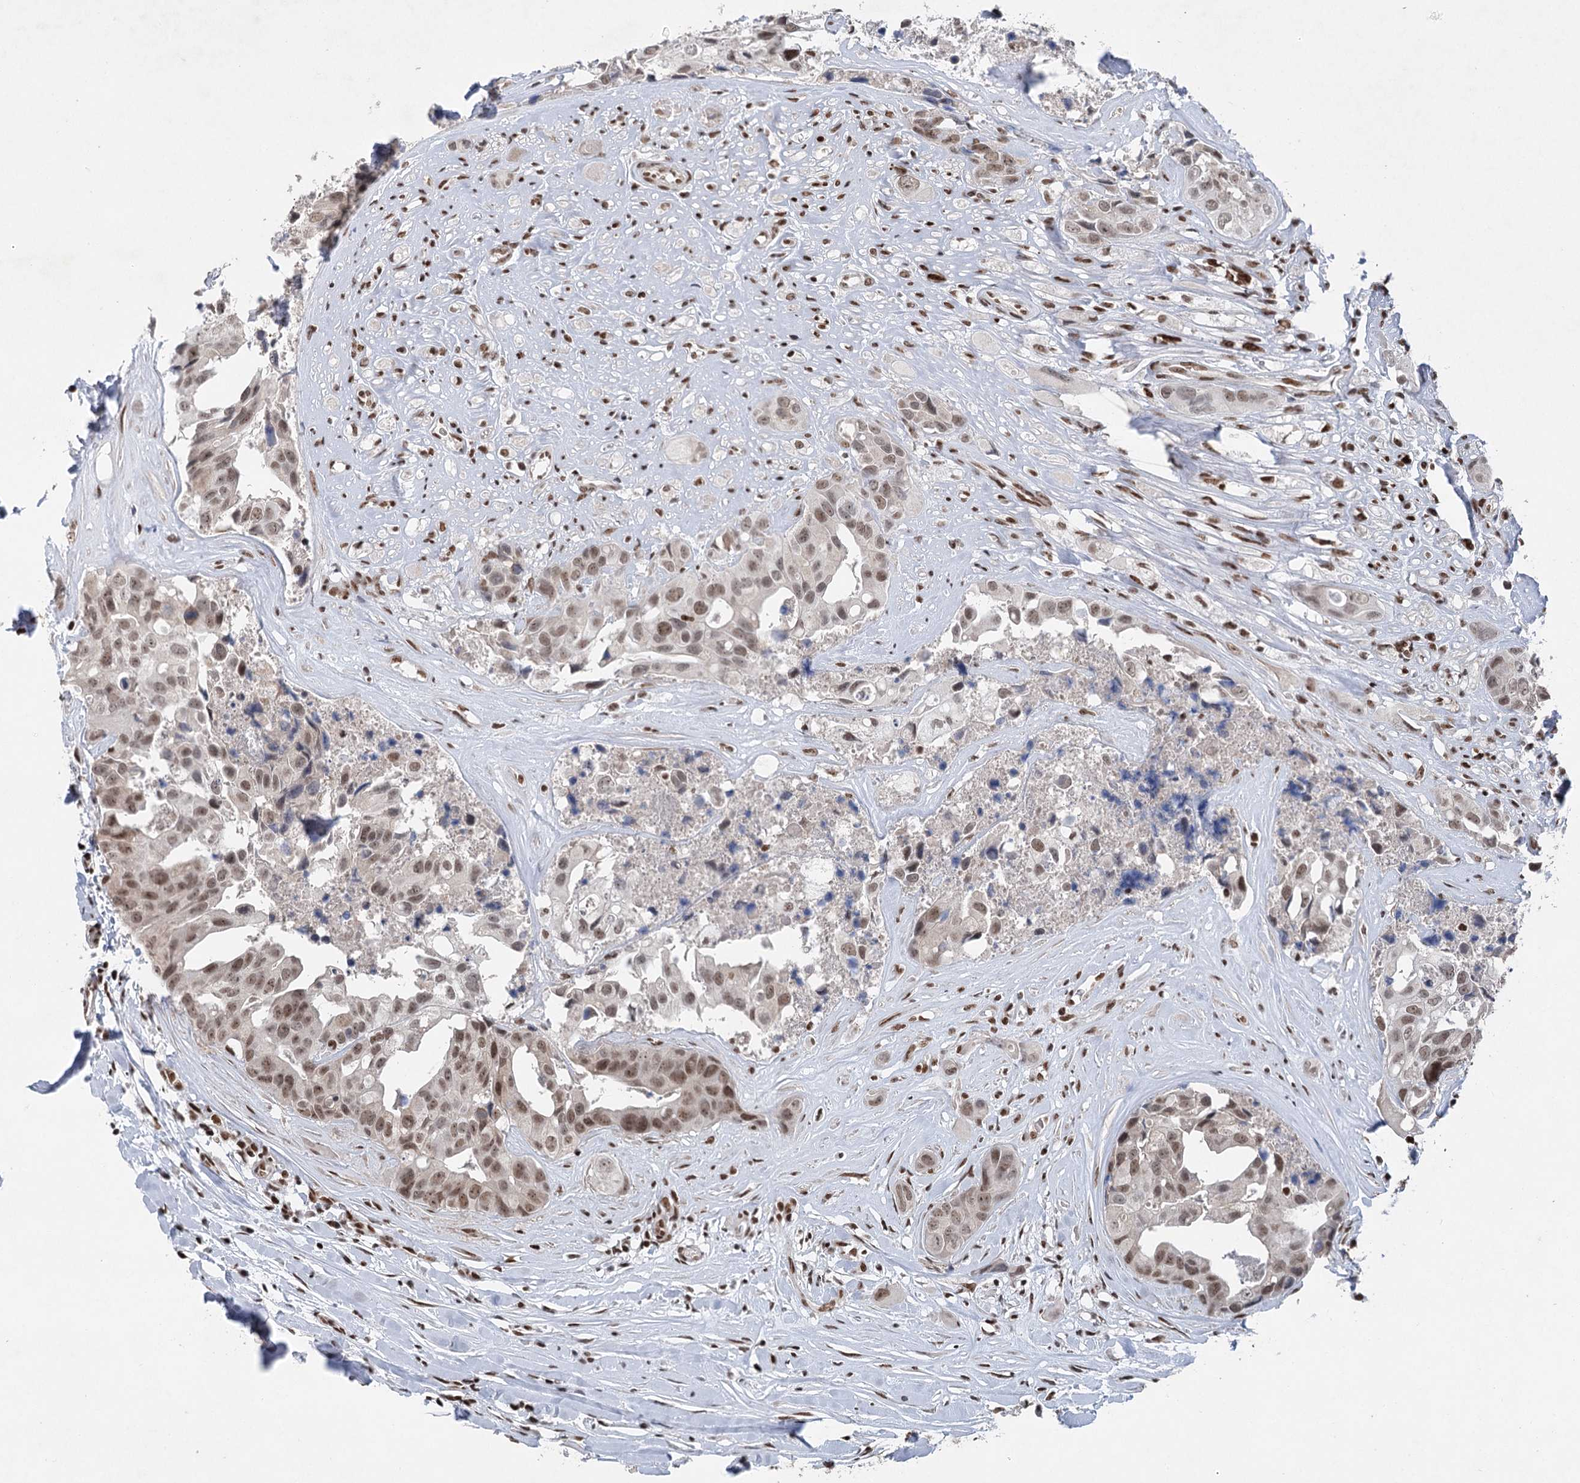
{"staining": {"intensity": "moderate", "quantity": ">75%", "location": "nuclear"}, "tissue": "head and neck cancer", "cell_type": "Tumor cells", "image_type": "cancer", "snomed": [{"axis": "morphology", "description": "Adenocarcinoma, NOS"}, {"axis": "morphology", "description": "Adenocarcinoma, metastatic, NOS"}, {"axis": "topography", "description": "Head-Neck"}], "caption": "IHC image of neoplastic tissue: head and neck cancer stained using immunohistochemistry displays medium levels of moderate protein expression localized specifically in the nuclear of tumor cells, appearing as a nuclear brown color.", "gene": "CGGBP1", "patient": {"sex": "male", "age": 75}}